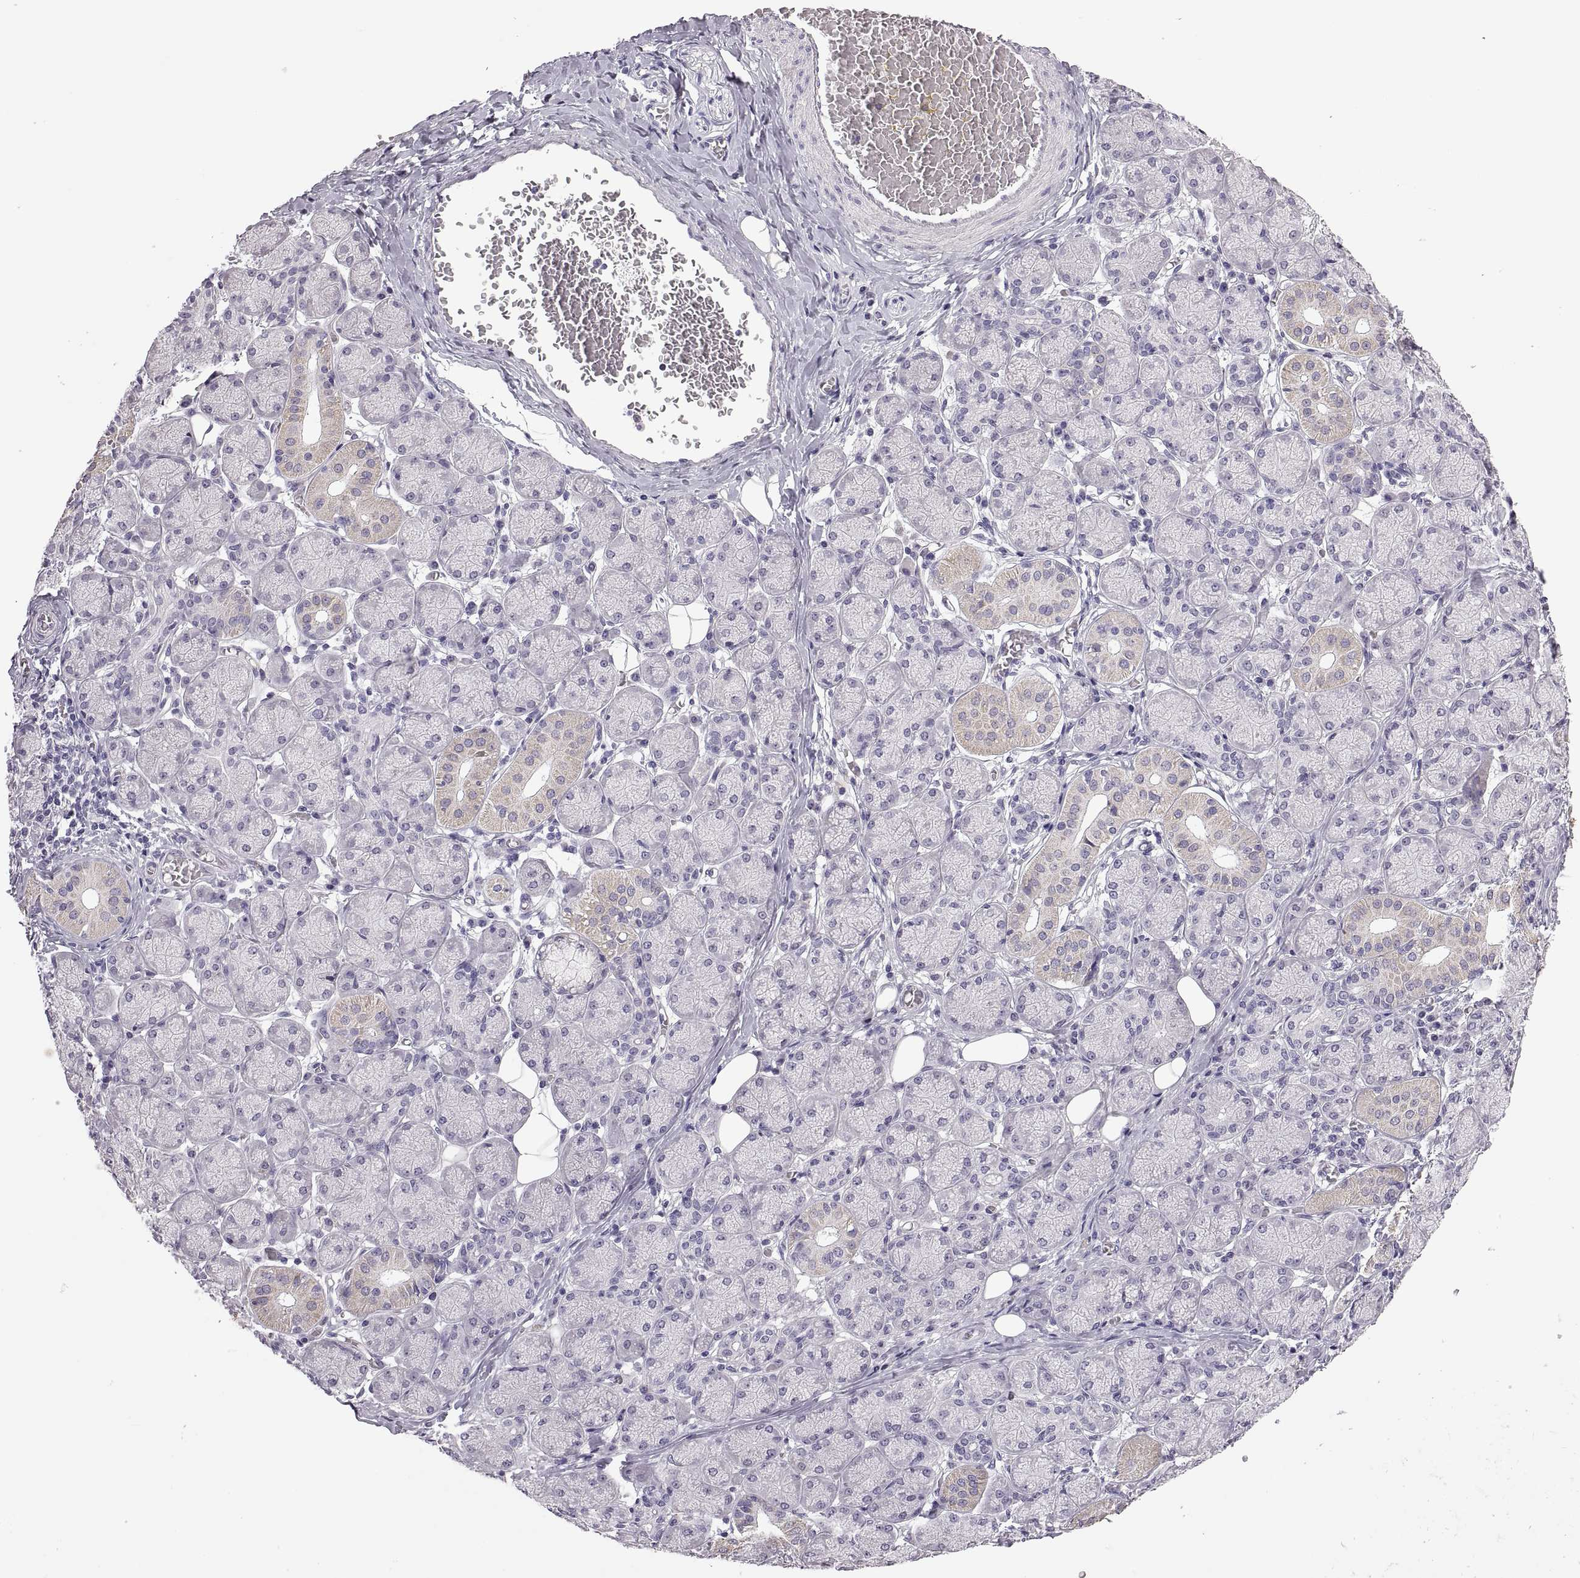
{"staining": {"intensity": "weak", "quantity": "<25%", "location": "cytoplasmic/membranous"}, "tissue": "salivary gland", "cell_type": "Glandular cells", "image_type": "normal", "snomed": [{"axis": "morphology", "description": "Normal tissue, NOS"}, {"axis": "topography", "description": "Salivary gland"}, {"axis": "topography", "description": "Peripheral nerve tissue"}], "caption": "The photomicrograph demonstrates no significant staining in glandular cells of salivary gland.", "gene": "FAM170A", "patient": {"sex": "female", "age": 24}}